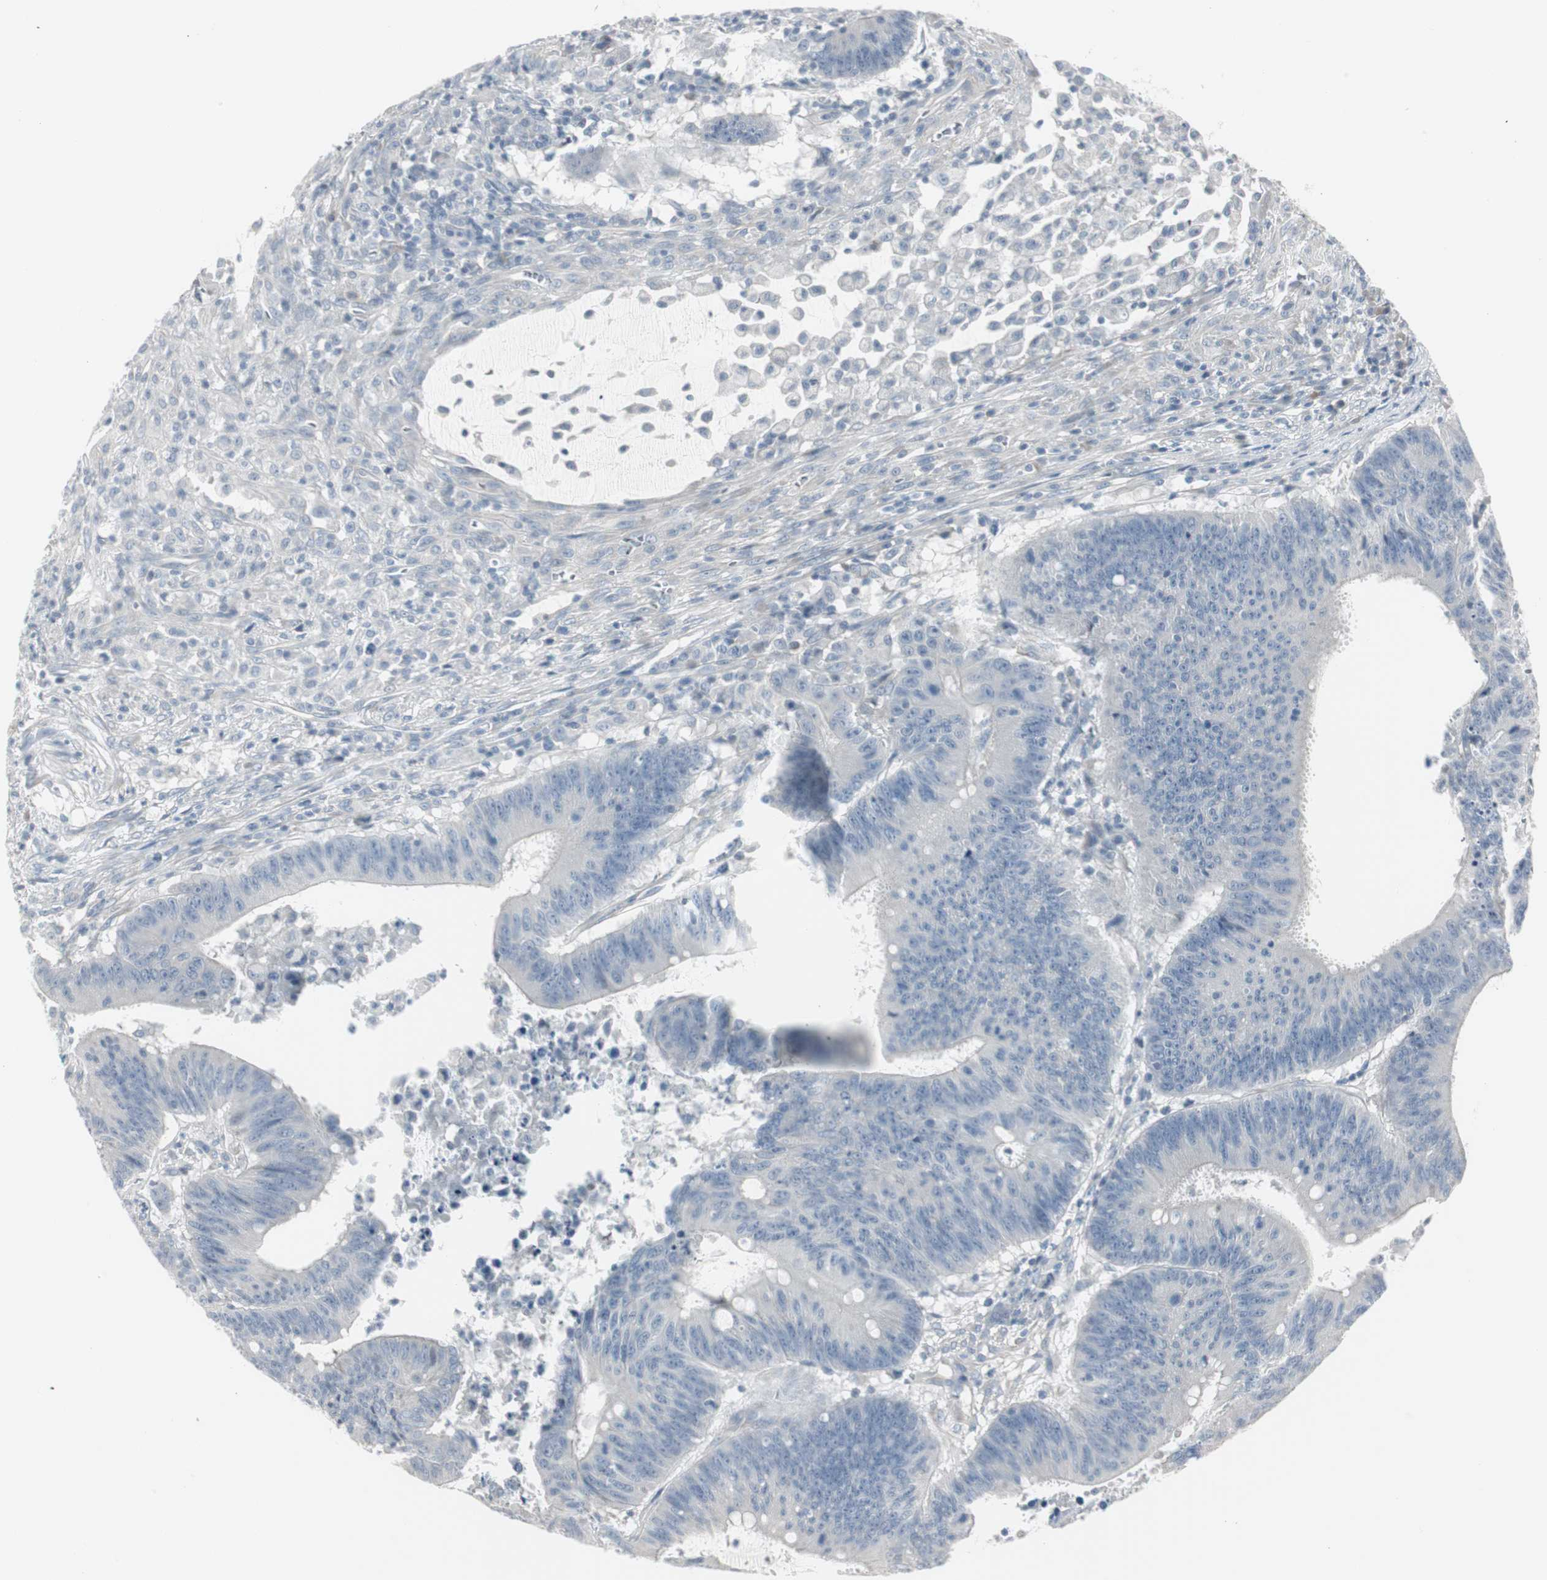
{"staining": {"intensity": "negative", "quantity": "none", "location": "none"}, "tissue": "colorectal cancer", "cell_type": "Tumor cells", "image_type": "cancer", "snomed": [{"axis": "morphology", "description": "Adenocarcinoma, NOS"}, {"axis": "topography", "description": "Colon"}], "caption": "IHC of colorectal cancer displays no staining in tumor cells.", "gene": "DMPK", "patient": {"sex": "male", "age": 45}}